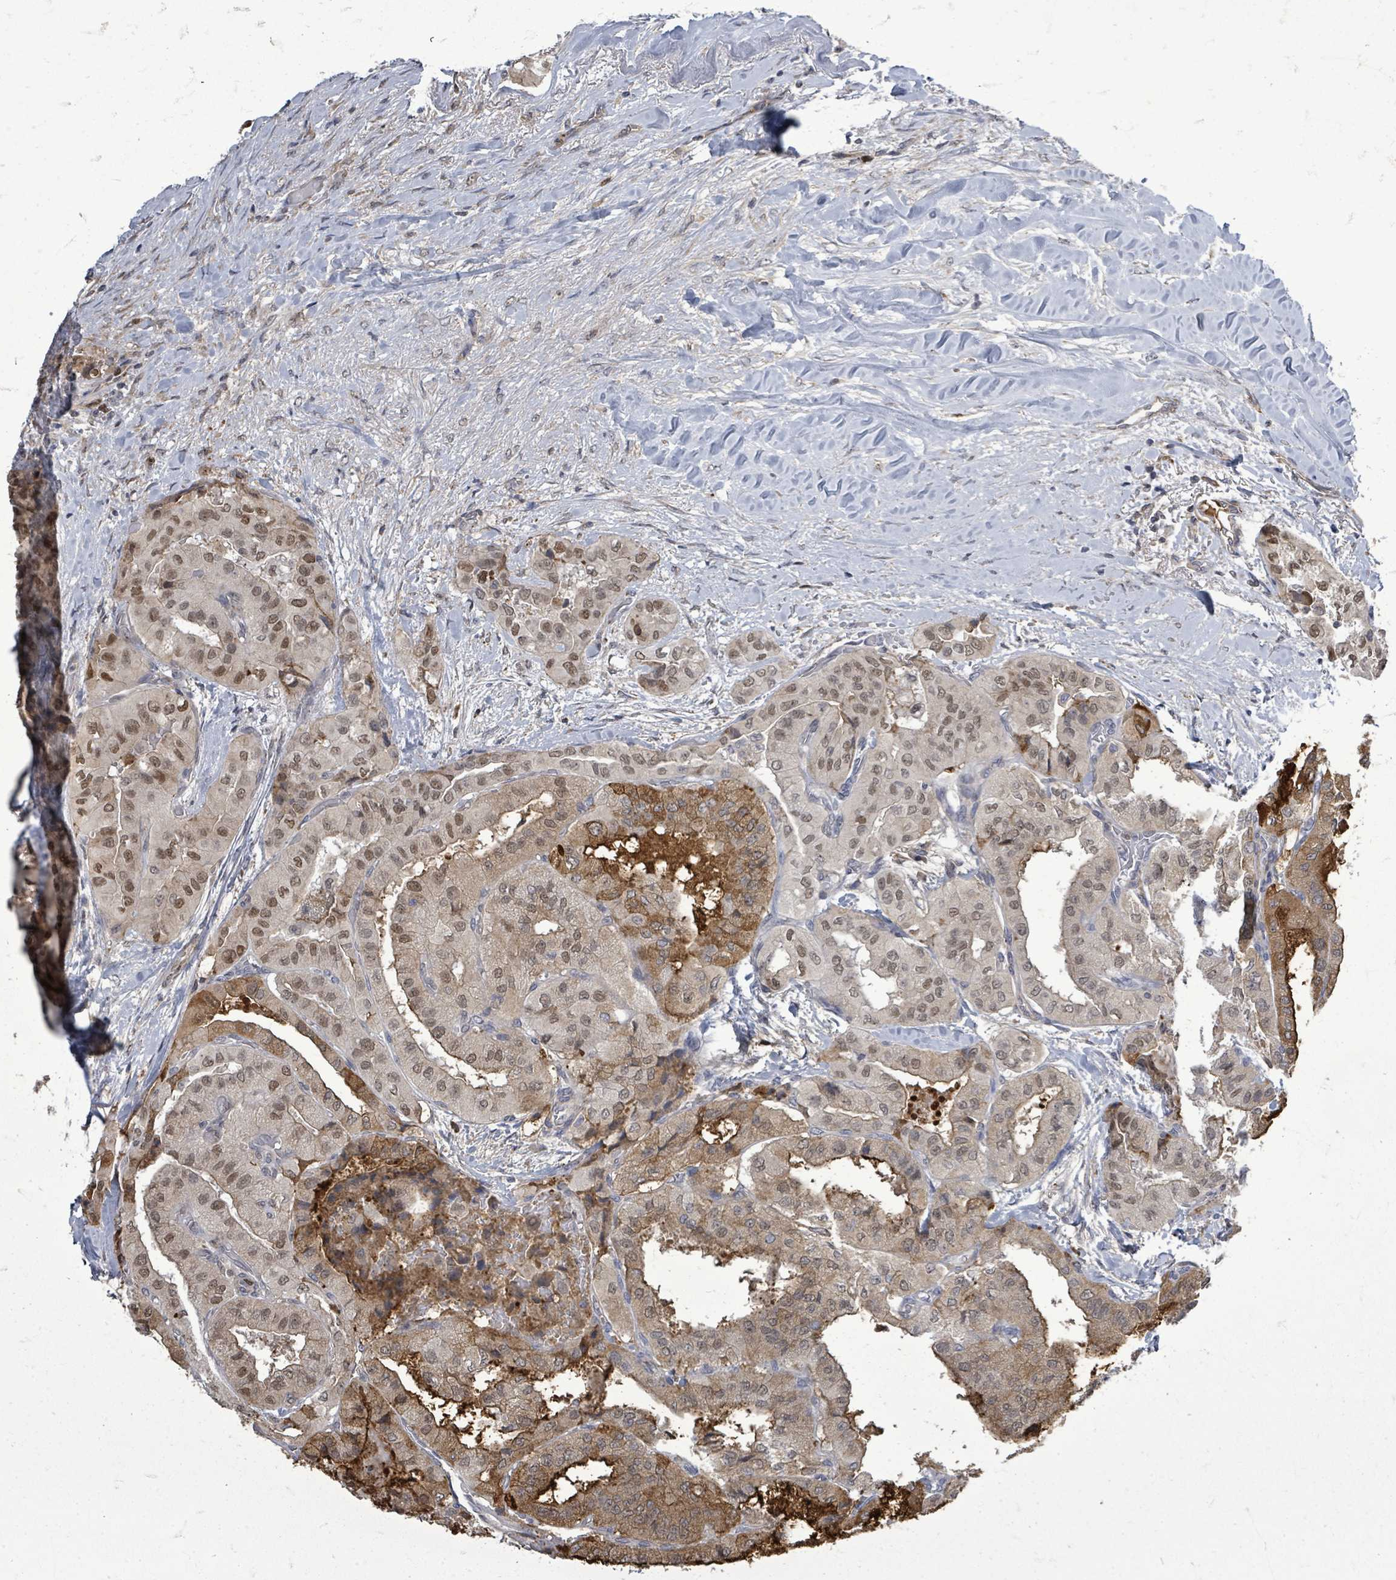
{"staining": {"intensity": "moderate", "quantity": ">75%", "location": "cytoplasmic/membranous,nuclear"}, "tissue": "thyroid cancer", "cell_type": "Tumor cells", "image_type": "cancer", "snomed": [{"axis": "morphology", "description": "Papillary adenocarcinoma, NOS"}, {"axis": "topography", "description": "Thyroid gland"}], "caption": "IHC micrograph of neoplastic tissue: human thyroid papillary adenocarcinoma stained using IHC displays medium levels of moderate protein expression localized specifically in the cytoplasmic/membranous and nuclear of tumor cells, appearing as a cytoplasmic/membranous and nuclear brown color.", "gene": "PAPSS1", "patient": {"sex": "female", "age": 59}}